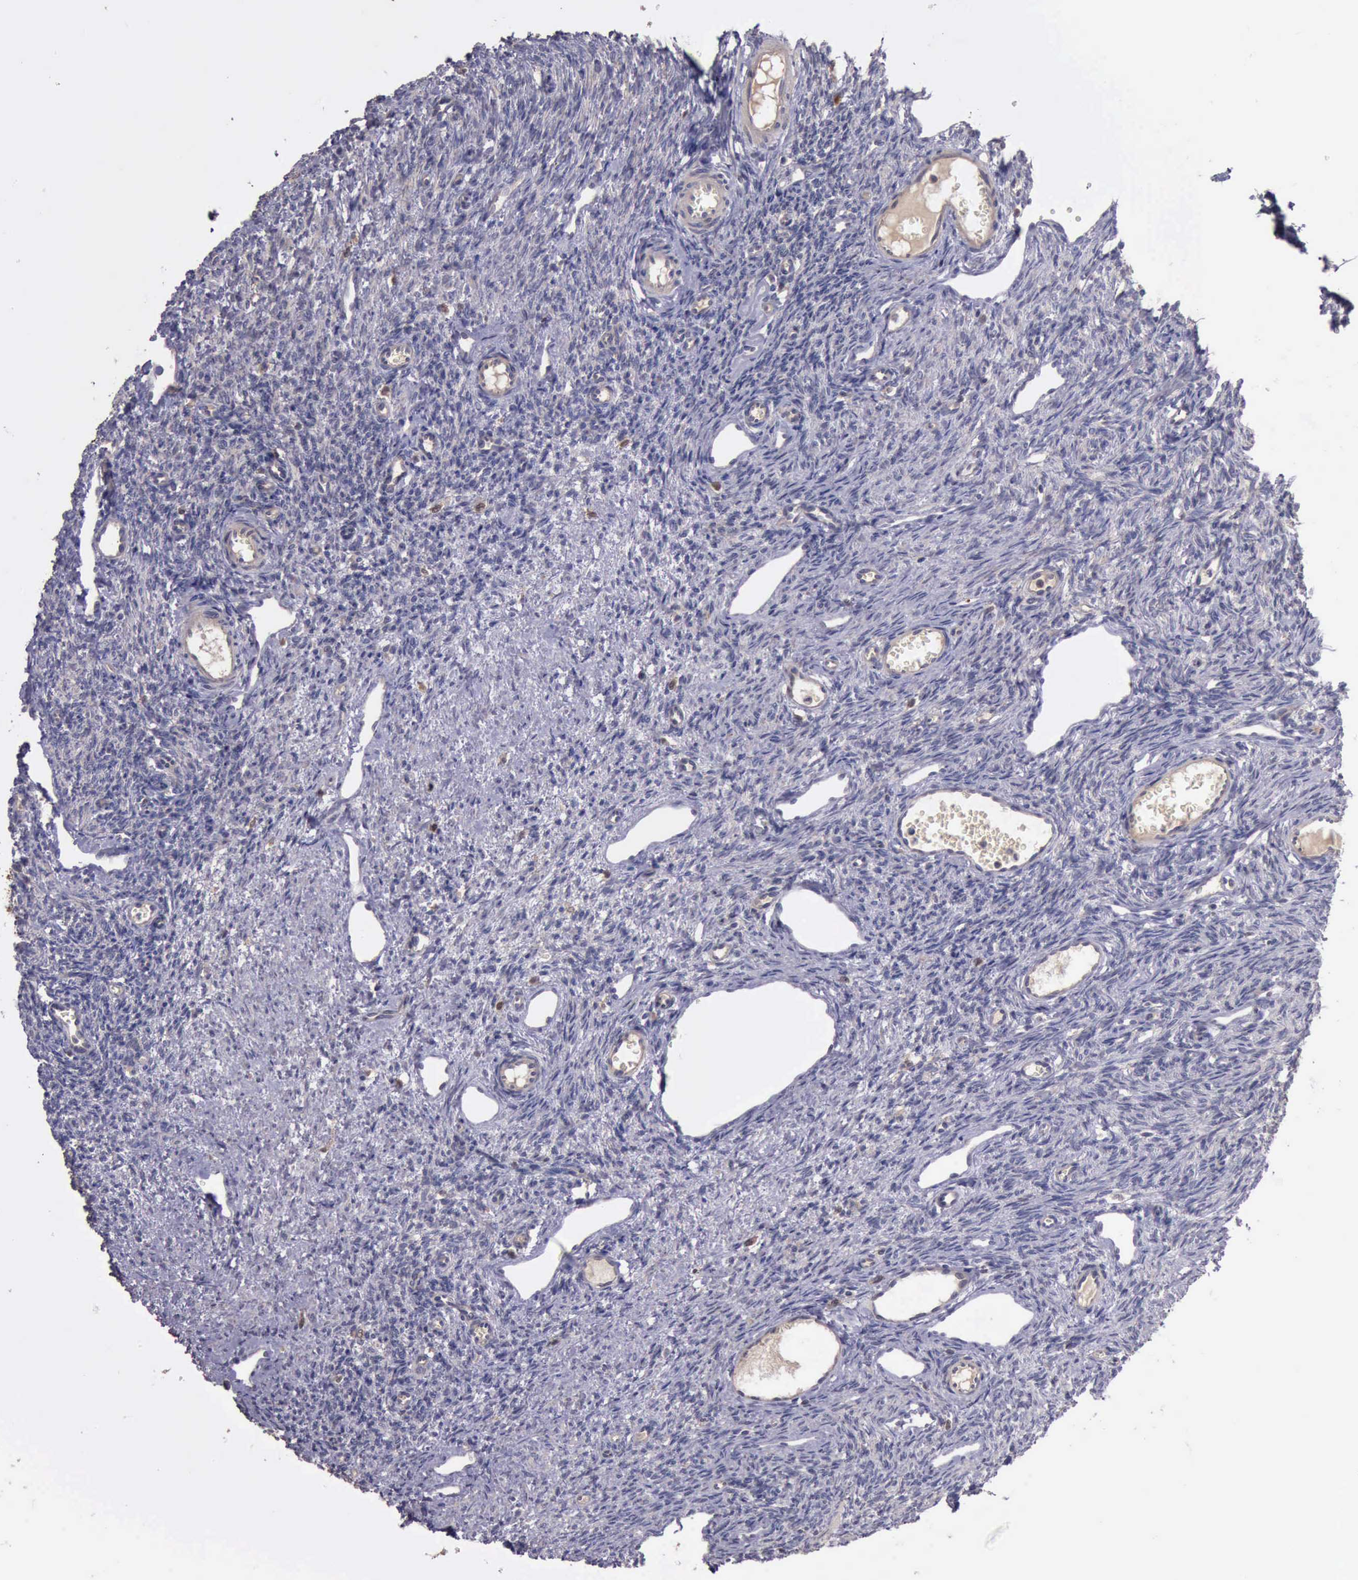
{"staining": {"intensity": "negative", "quantity": "none", "location": "none"}, "tissue": "ovary", "cell_type": "Ovarian stroma cells", "image_type": "normal", "snomed": [{"axis": "morphology", "description": "Normal tissue, NOS"}, {"axis": "topography", "description": "Ovary"}], "caption": "An immunohistochemistry (IHC) photomicrograph of normal ovary is shown. There is no staining in ovarian stroma cells of ovary.", "gene": "RAB39B", "patient": {"sex": "female", "age": 33}}